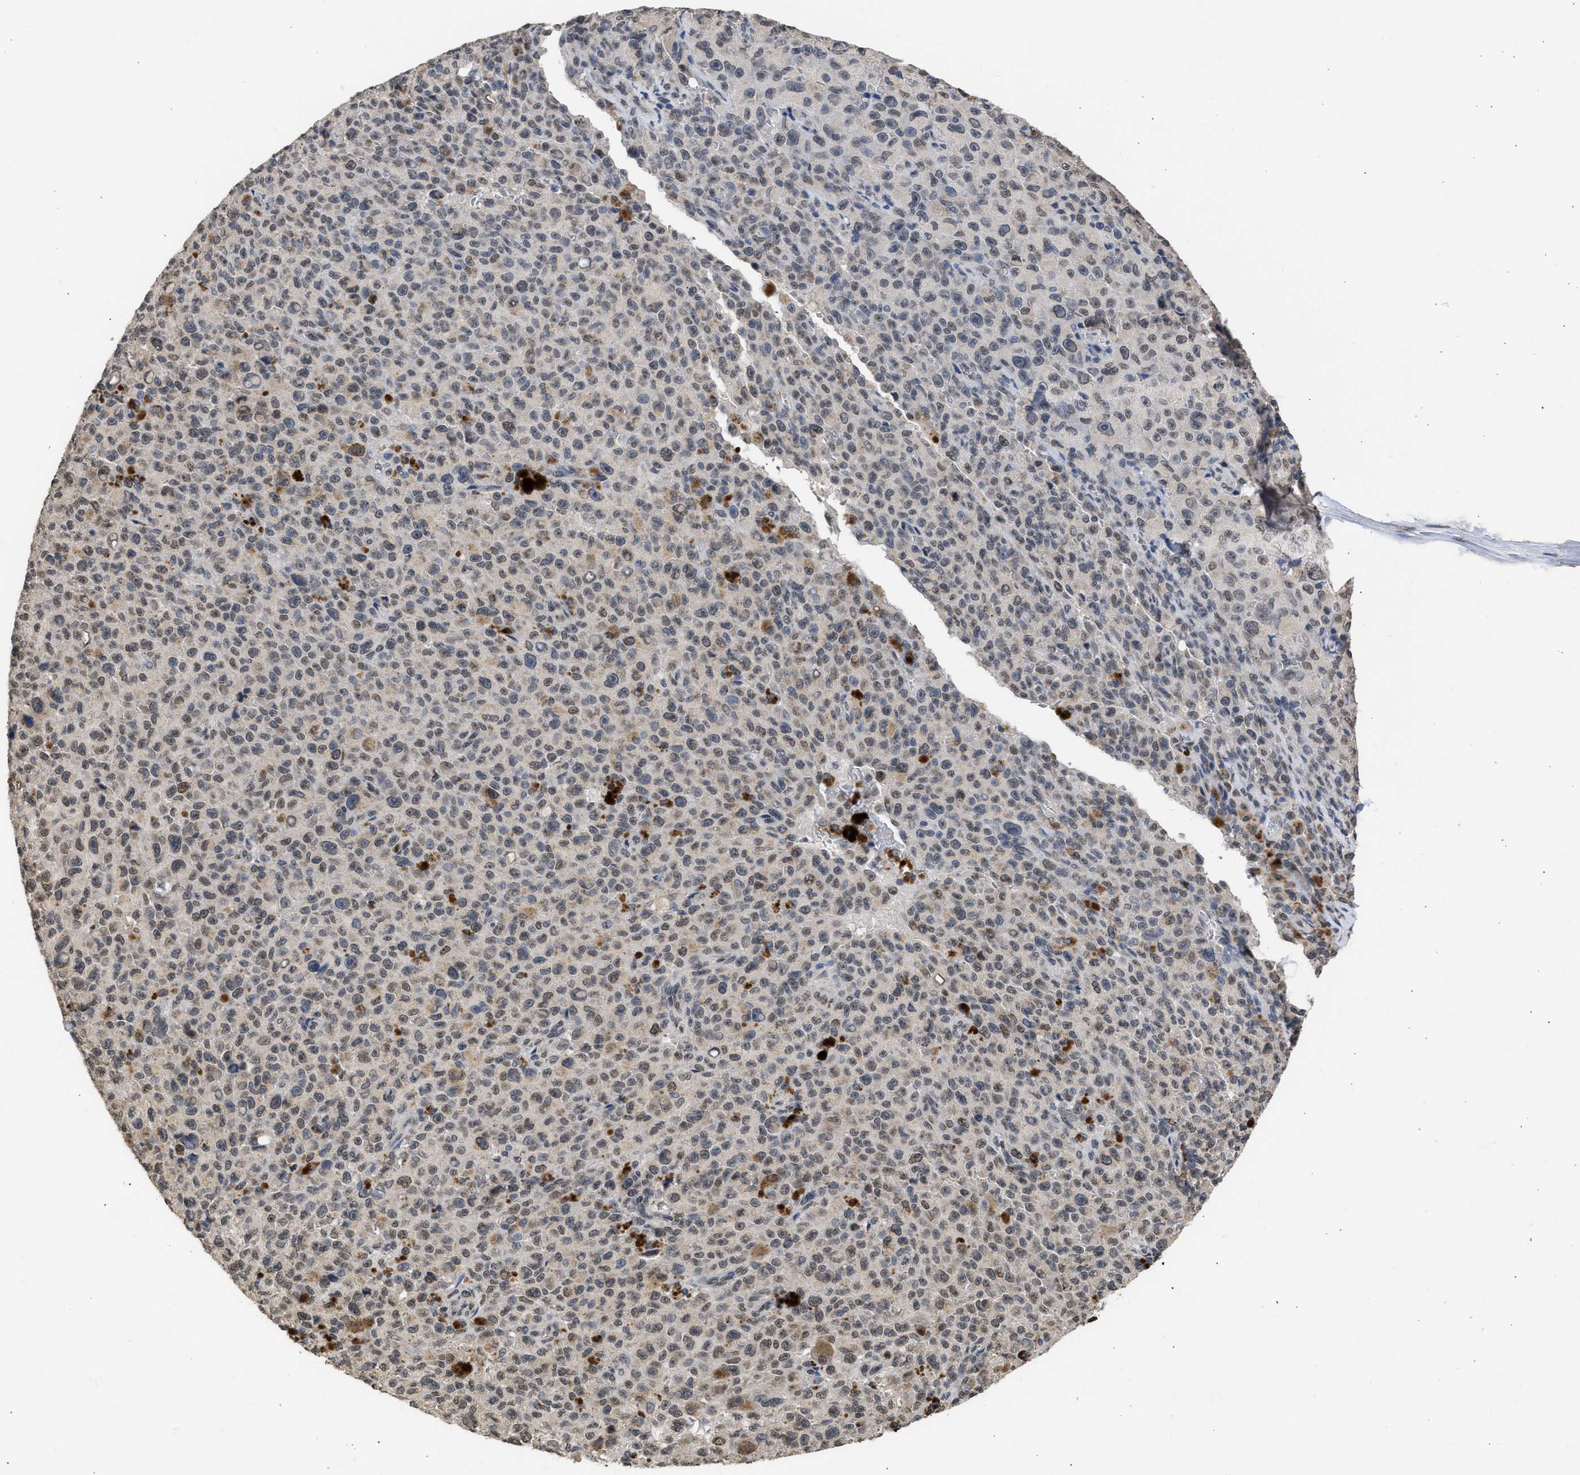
{"staining": {"intensity": "negative", "quantity": "none", "location": "none"}, "tissue": "melanoma", "cell_type": "Tumor cells", "image_type": "cancer", "snomed": [{"axis": "morphology", "description": "Malignant melanoma, NOS"}, {"axis": "topography", "description": "Skin"}], "caption": "This image is of malignant melanoma stained with immunohistochemistry to label a protein in brown with the nuclei are counter-stained blue. There is no staining in tumor cells. (IHC, brightfield microscopy, high magnification).", "gene": "NUP35", "patient": {"sex": "female", "age": 82}}